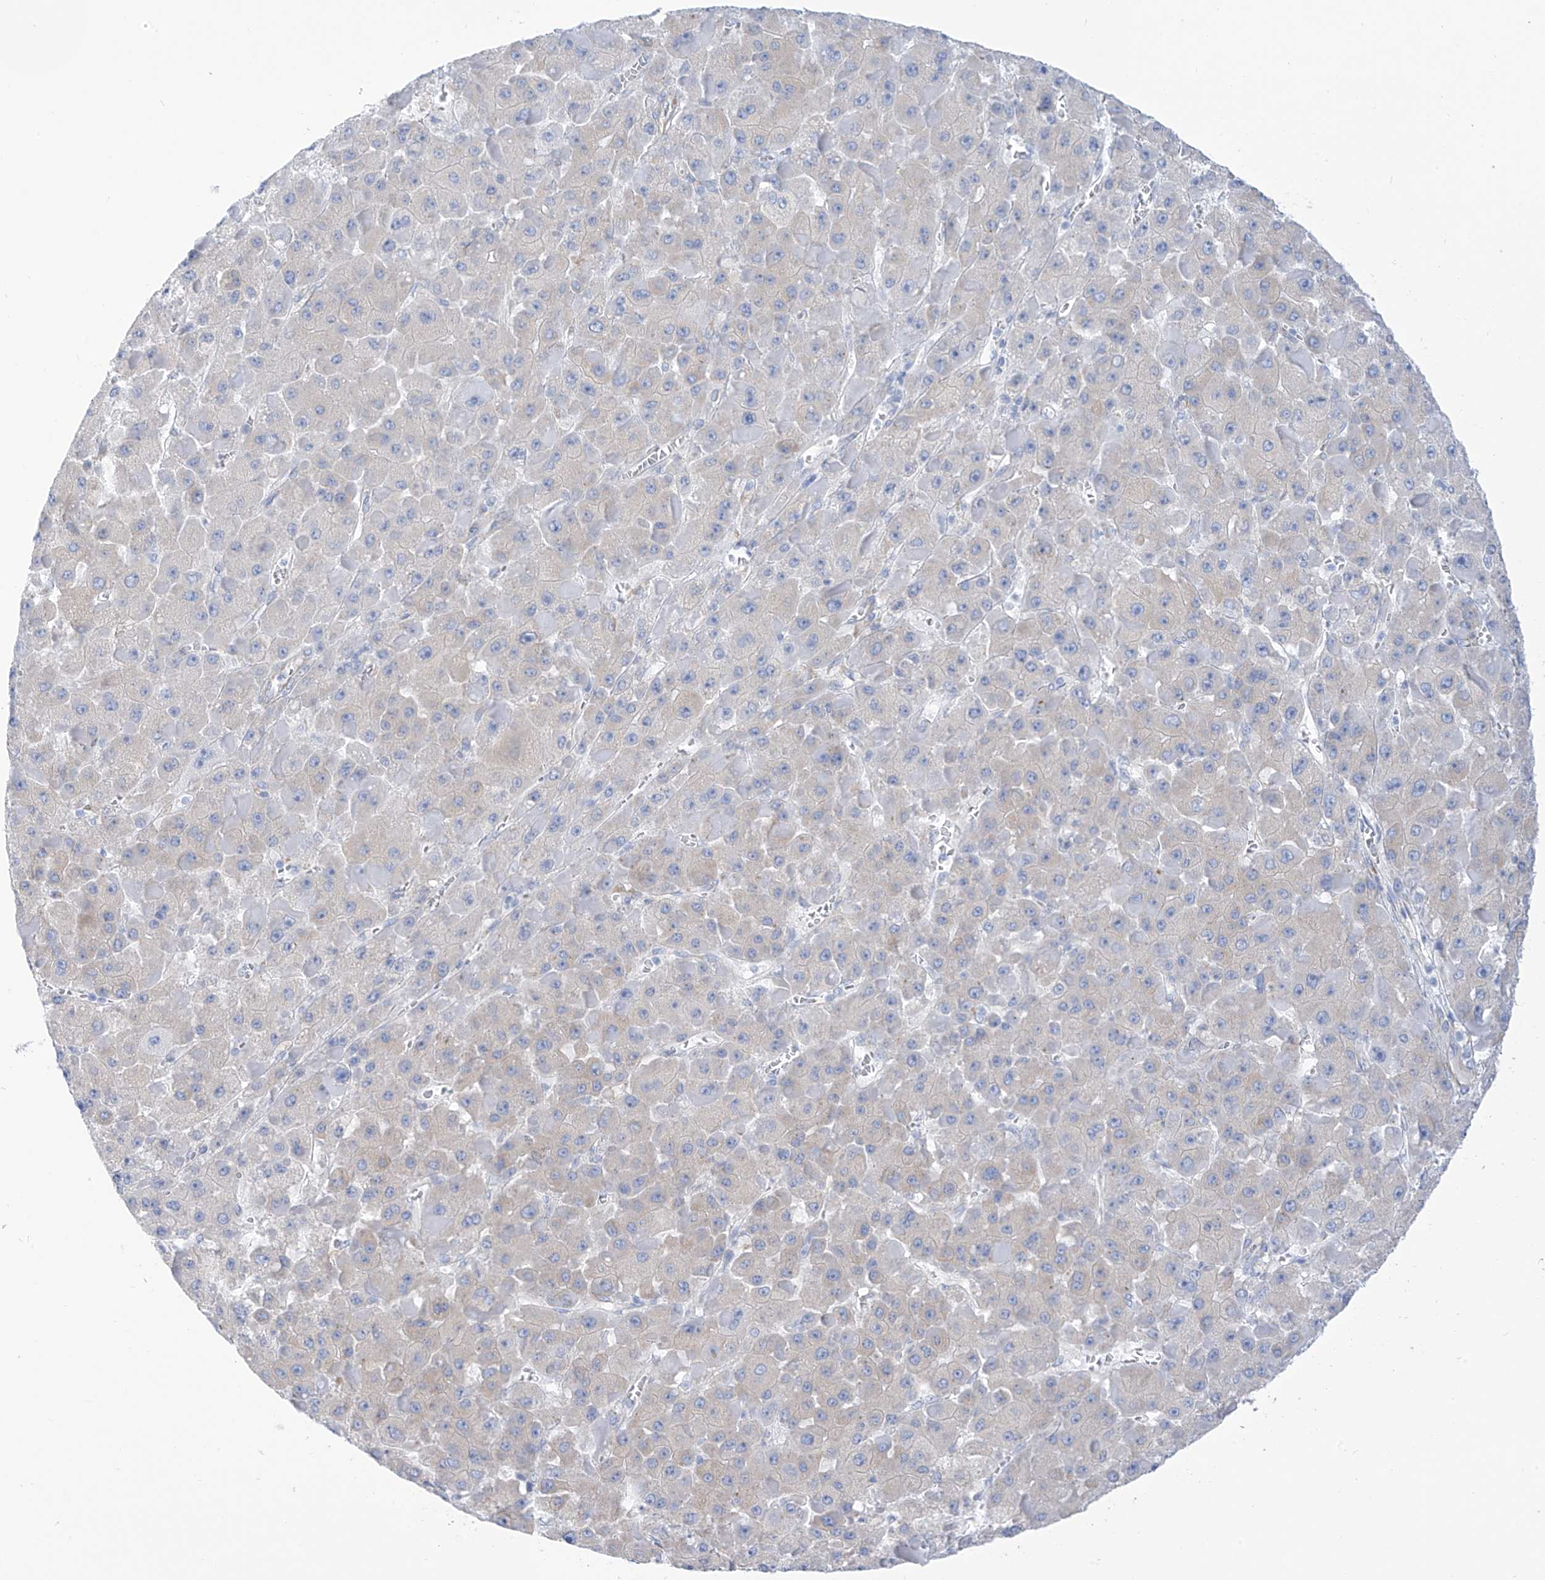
{"staining": {"intensity": "negative", "quantity": "none", "location": "none"}, "tissue": "liver cancer", "cell_type": "Tumor cells", "image_type": "cancer", "snomed": [{"axis": "morphology", "description": "Carcinoma, Hepatocellular, NOS"}, {"axis": "topography", "description": "Liver"}], "caption": "Immunohistochemical staining of human hepatocellular carcinoma (liver) reveals no significant staining in tumor cells.", "gene": "RCN2", "patient": {"sex": "female", "age": 73}}